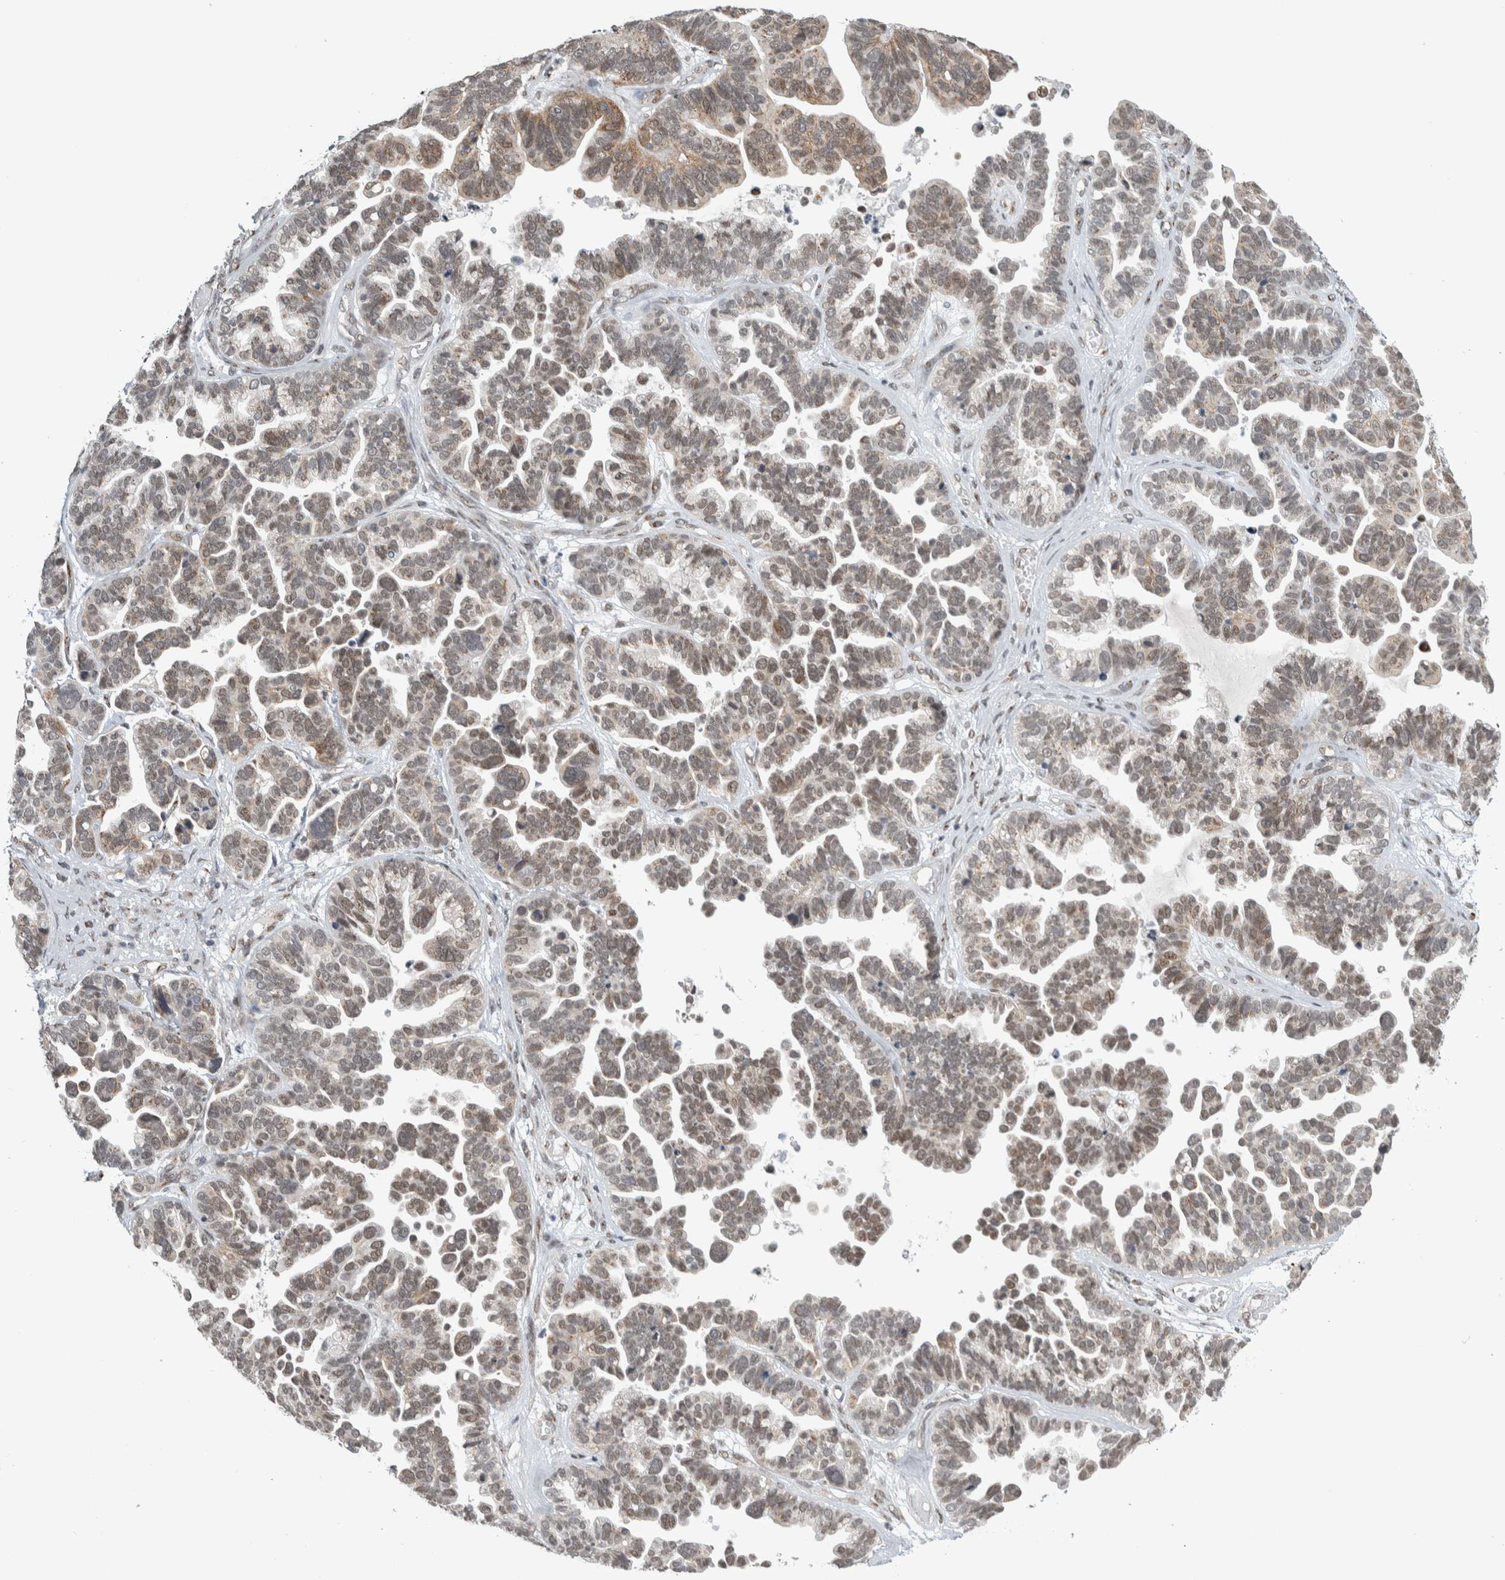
{"staining": {"intensity": "weak", "quantity": ">75%", "location": "nuclear"}, "tissue": "ovarian cancer", "cell_type": "Tumor cells", "image_type": "cancer", "snomed": [{"axis": "morphology", "description": "Cystadenocarcinoma, serous, NOS"}, {"axis": "topography", "description": "Ovary"}], "caption": "Protein staining of ovarian cancer tissue reveals weak nuclear positivity in approximately >75% of tumor cells. (Stains: DAB (3,3'-diaminobenzidine) in brown, nuclei in blue, Microscopy: brightfield microscopy at high magnification).", "gene": "ZMYND8", "patient": {"sex": "female", "age": 56}}